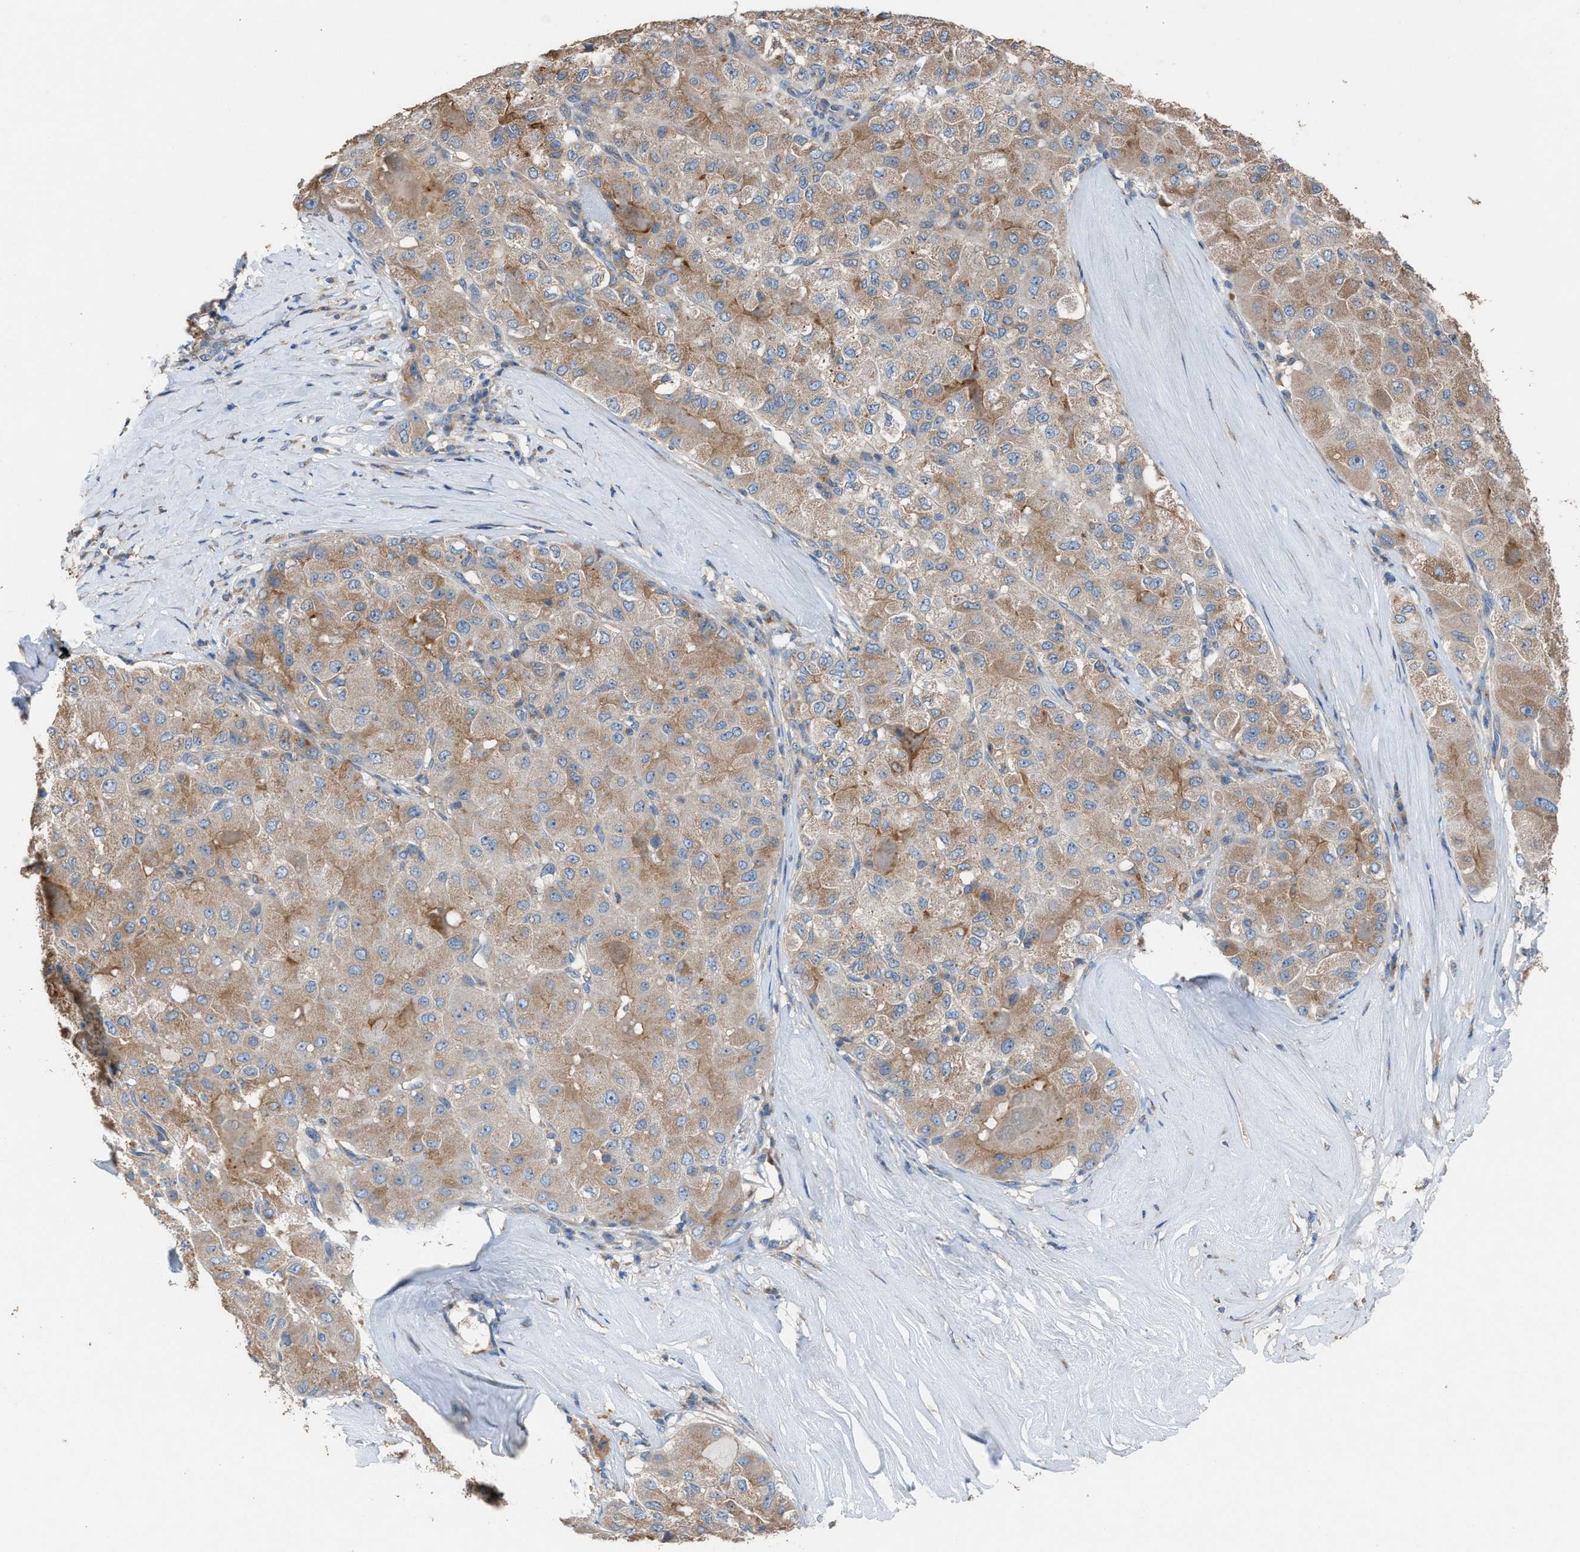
{"staining": {"intensity": "weak", "quantity": ">75%", "location": "cytoplasmic/membranous"}, "tissue": "liver cancer", "cell_type": "Tumor cells", "image_type": "cancer", "snomed": [{"axis": "morphology", "description": "Carcinoma, Hepatocellular, NOS"}, {"axis": "topography", "description": "Liver"}], "caption": "Weak cytoplasmic/membranous expression is identified in approximately >75% of tumor cells in liver cancer.", "gene": "TPK1", "patient": {"sex": "male", "age": 80}}